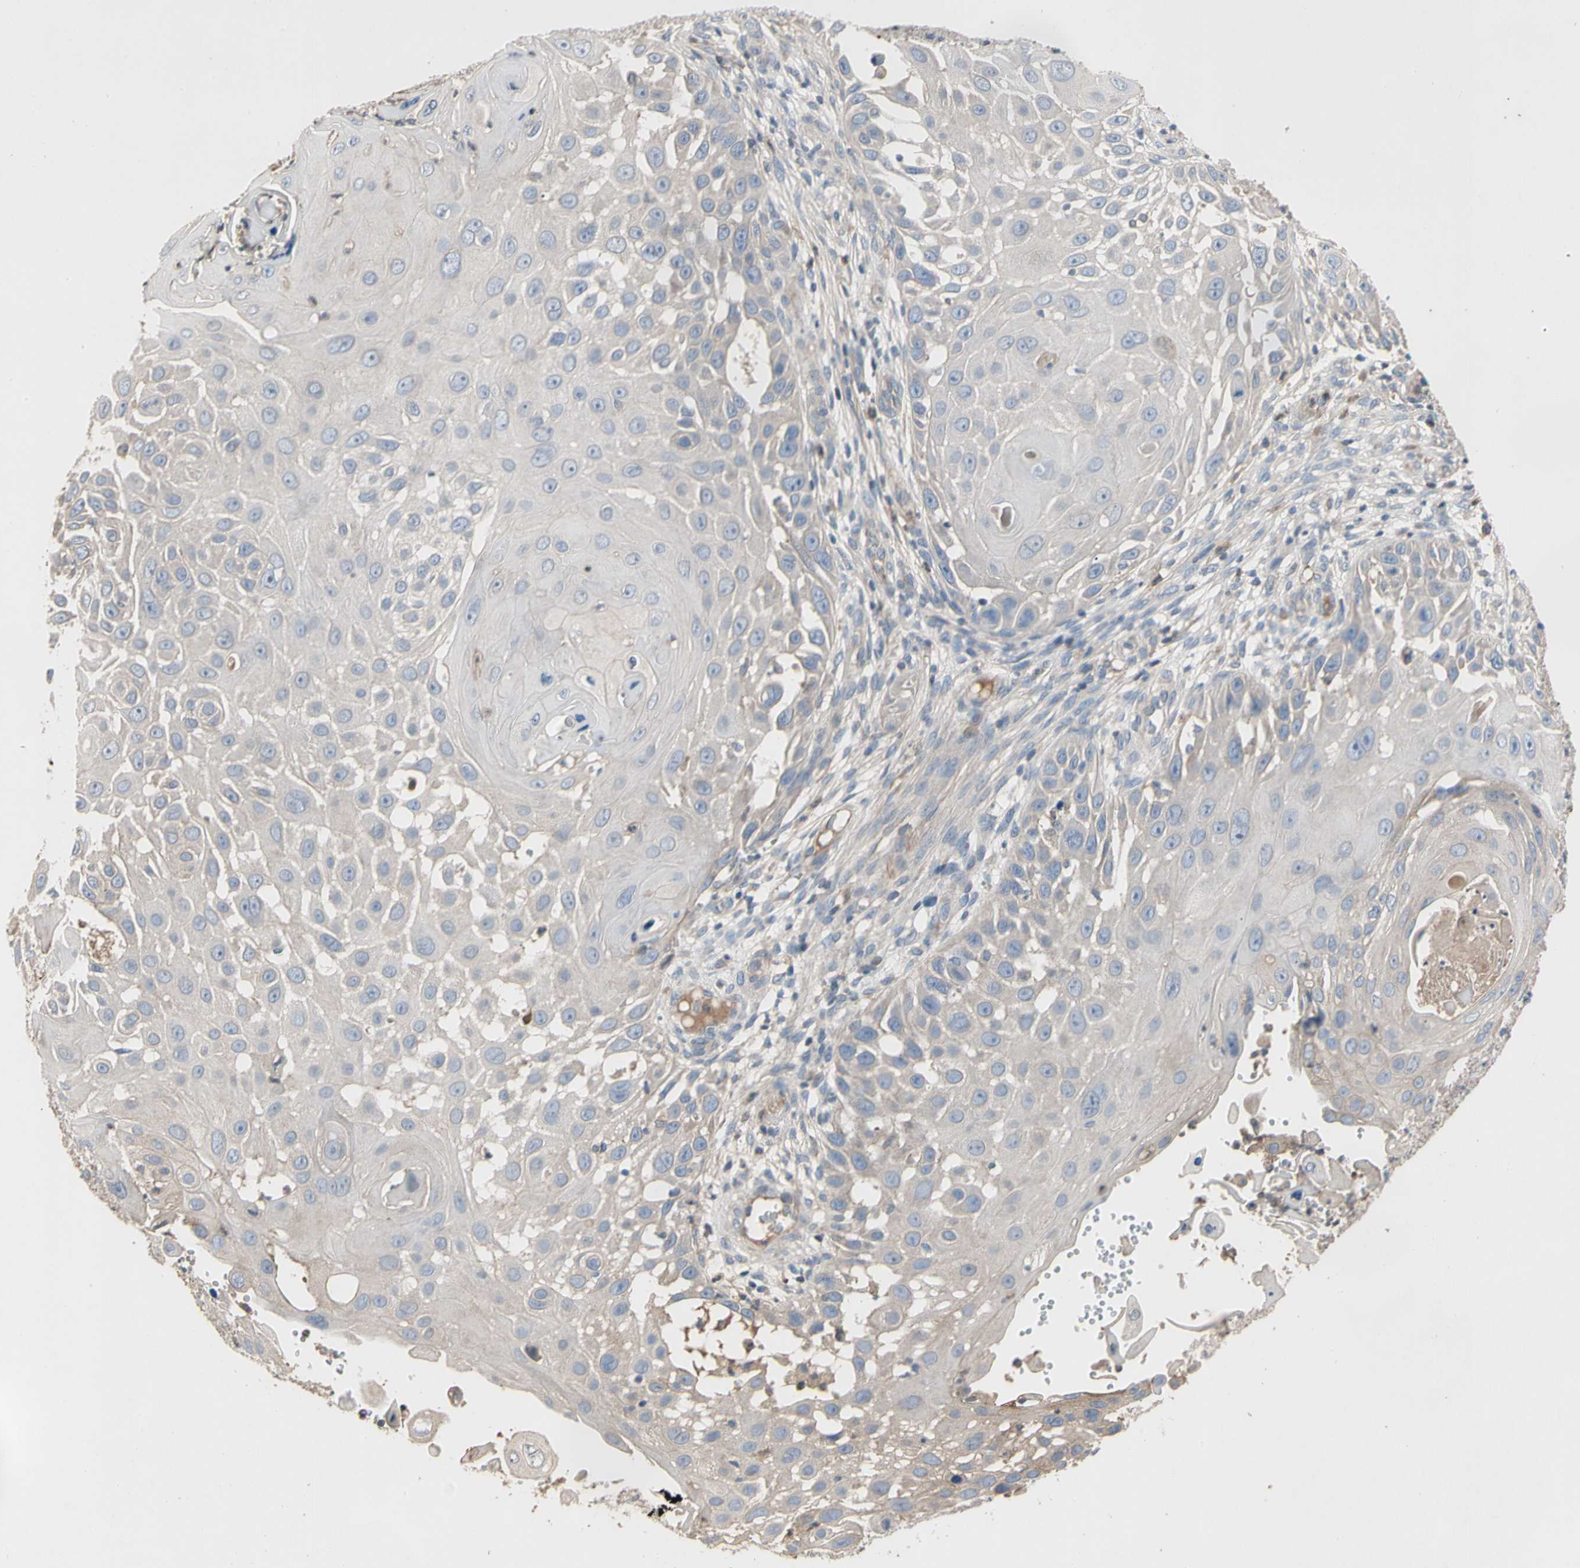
{"staining": {"intensity": "negative", "quantity": "none", "location": "none"}, "tissue": "skin cancer", "cell_type": "Tumor cells", "image_type": "cancer", "snomed": [{"axis": "morphology", "description": "Squamous cell carcinoma, NOS"}, {"axis": "topography", "description": "Skin"}], "caption": "IHC of human skin cancer (squamous cell carcinoma) exhibits no positivity in tumor cells.", "gene": "CRTAC1", "patient": {"sex": "female", "age": 44}}